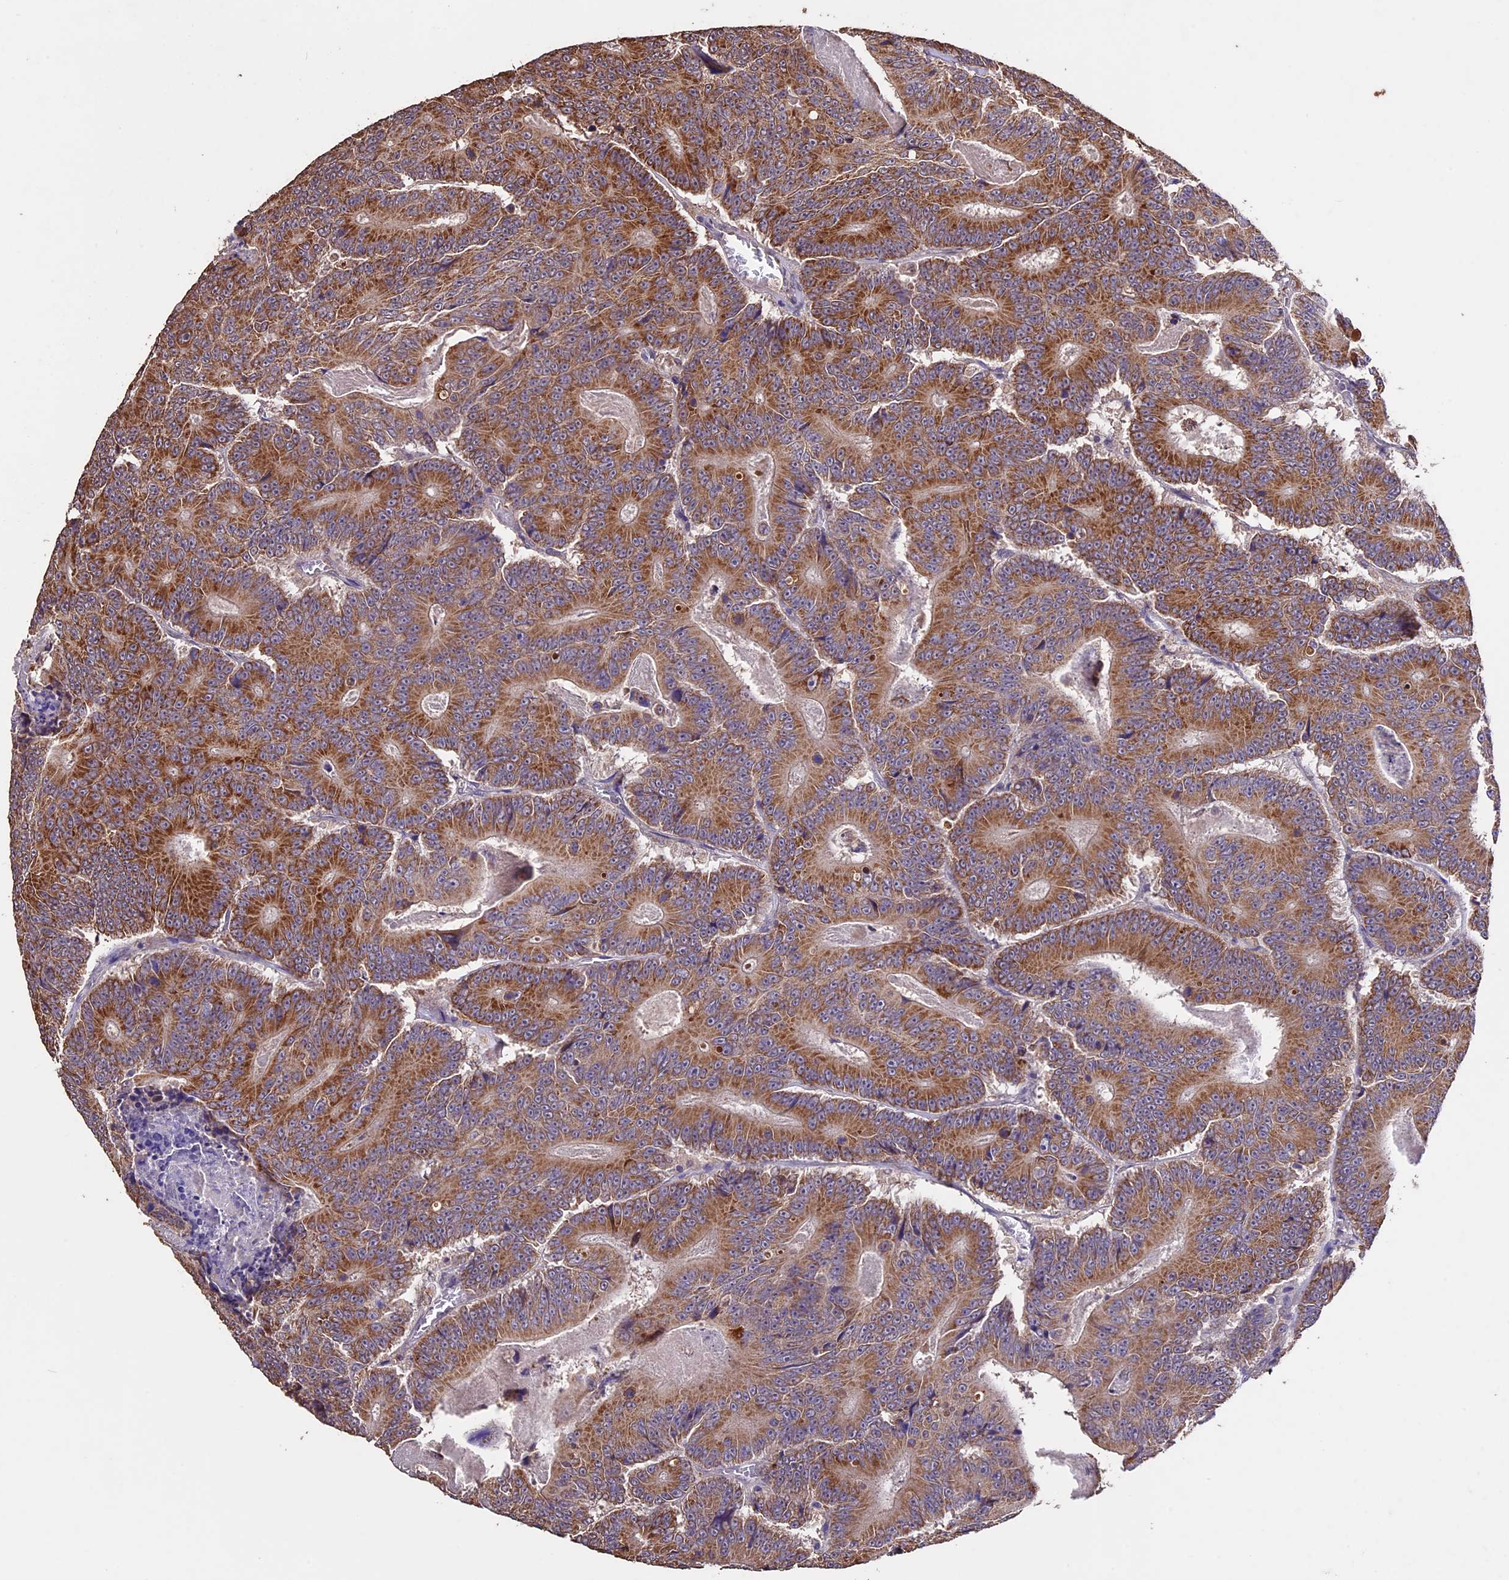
{"staining": {"intensity": "moderate", "quantity": ">75%", "location": "cytoplasmic/membranous"}, "tissue": "colorectal cancer", "cell_type": "Tumor cells", "image_type": "cancer", "snomed": [{"axis": "morphology", "description": "Adenocarcinoma, NOS"}, {"axis": "topography", "description": "Colon"}], "caption": "An image showing moderate cytoplasmic/membranous staining in about >75% of tumor cells in adenocarcinoma (colorectal), as visualized by brown immunohistochemical staining.", "gene": "DIS3L", "patient": {"sex": "male", "age": 83}}